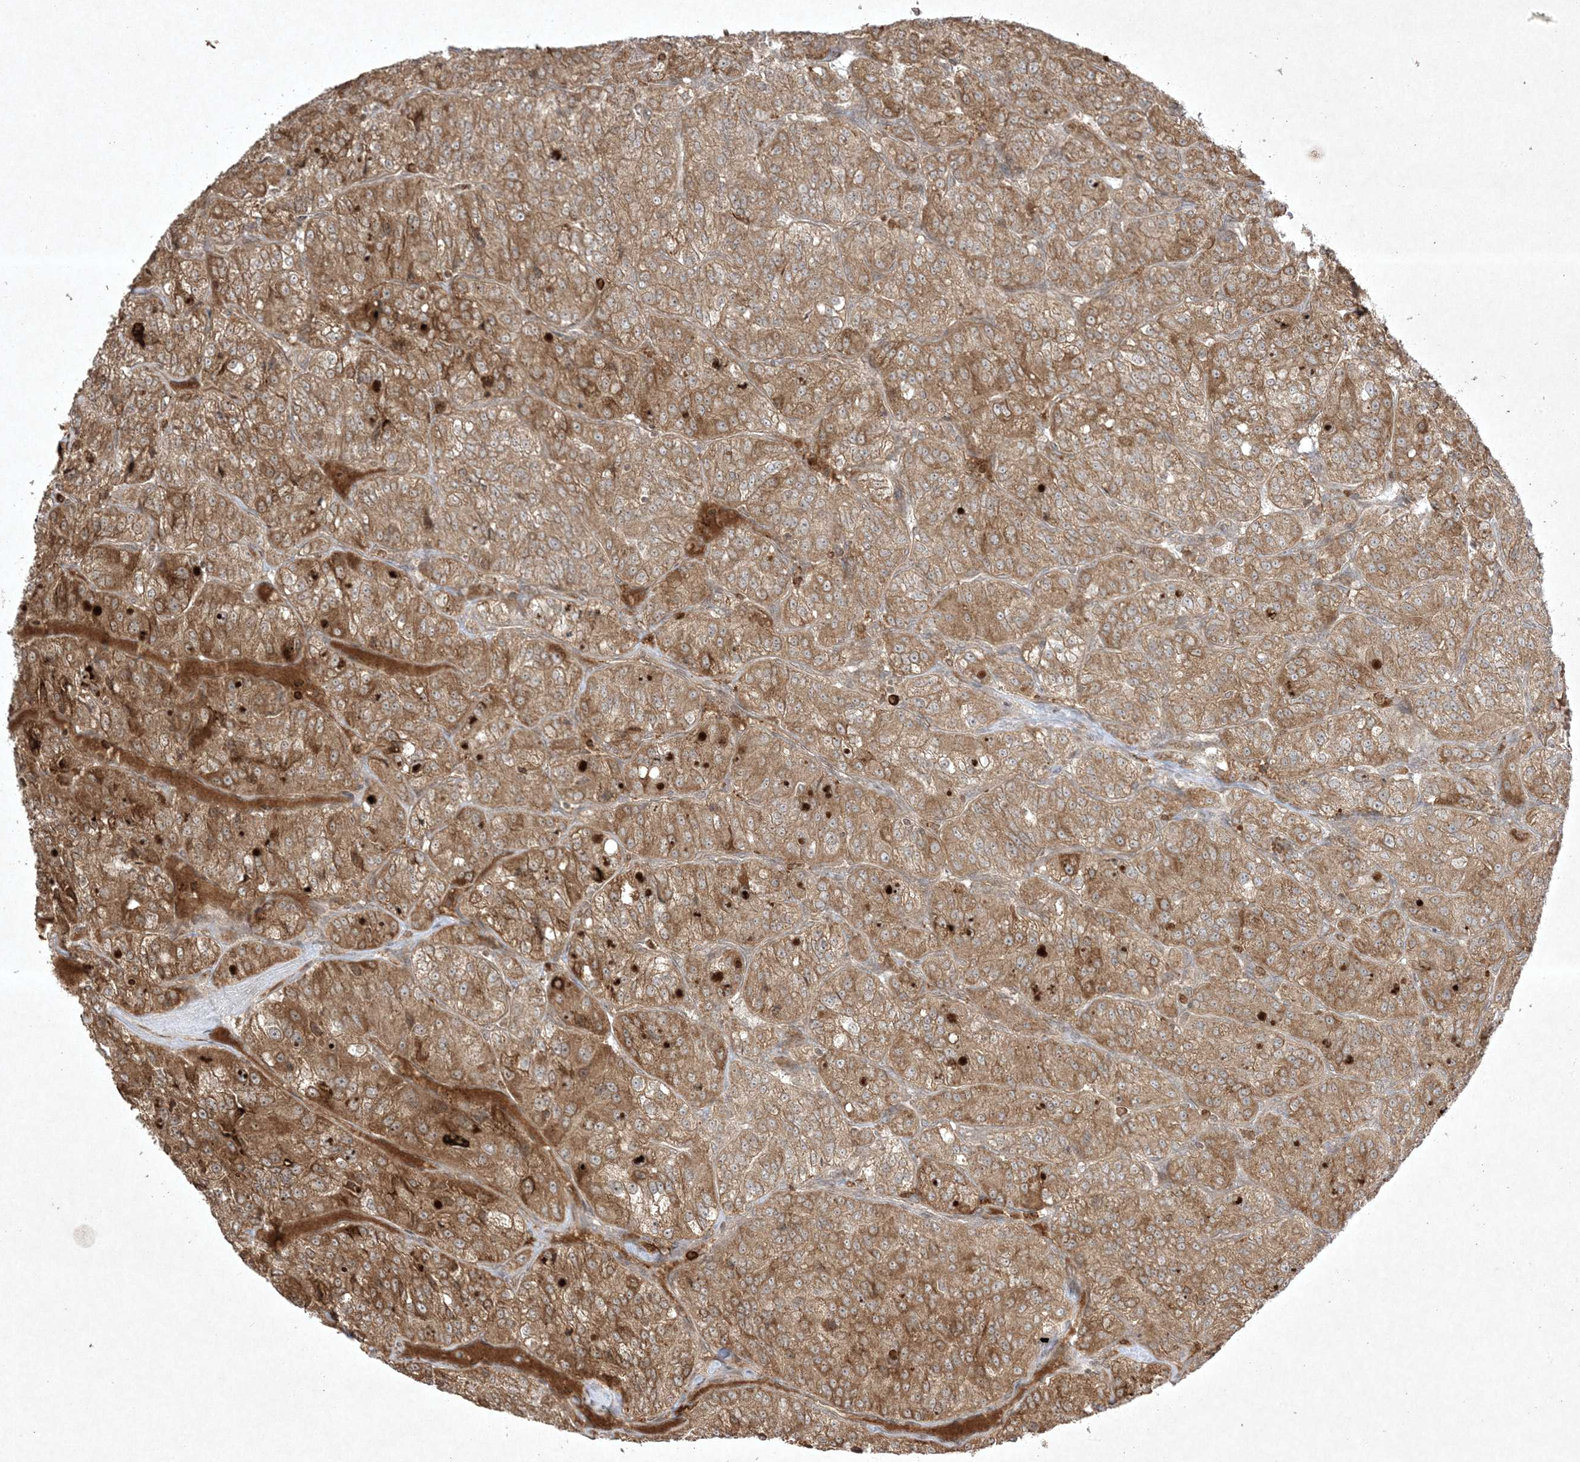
{"staining": {"intensity": "moderate", "quantity": ">75%", "location": "cytoplasmic/membranous"}, "tissue": "renal cancer", "cell_type": "Tumor cells", "image_type": "cancer", "snomed": [{"axis": "morphology", "description": "Adenocarcinoma, NOS"}, {"axis": "topography", "description": "Kidney"}], "caption": "A photomicrograph showing moderate cytoplasmic/membranous expression in approximately >75% of tumor cells in renal adenocarcinoma, as visualized by brown immunohistochemical staining.", "gene": "PTK6", "patient": {"sex": "female", "age": 63}}